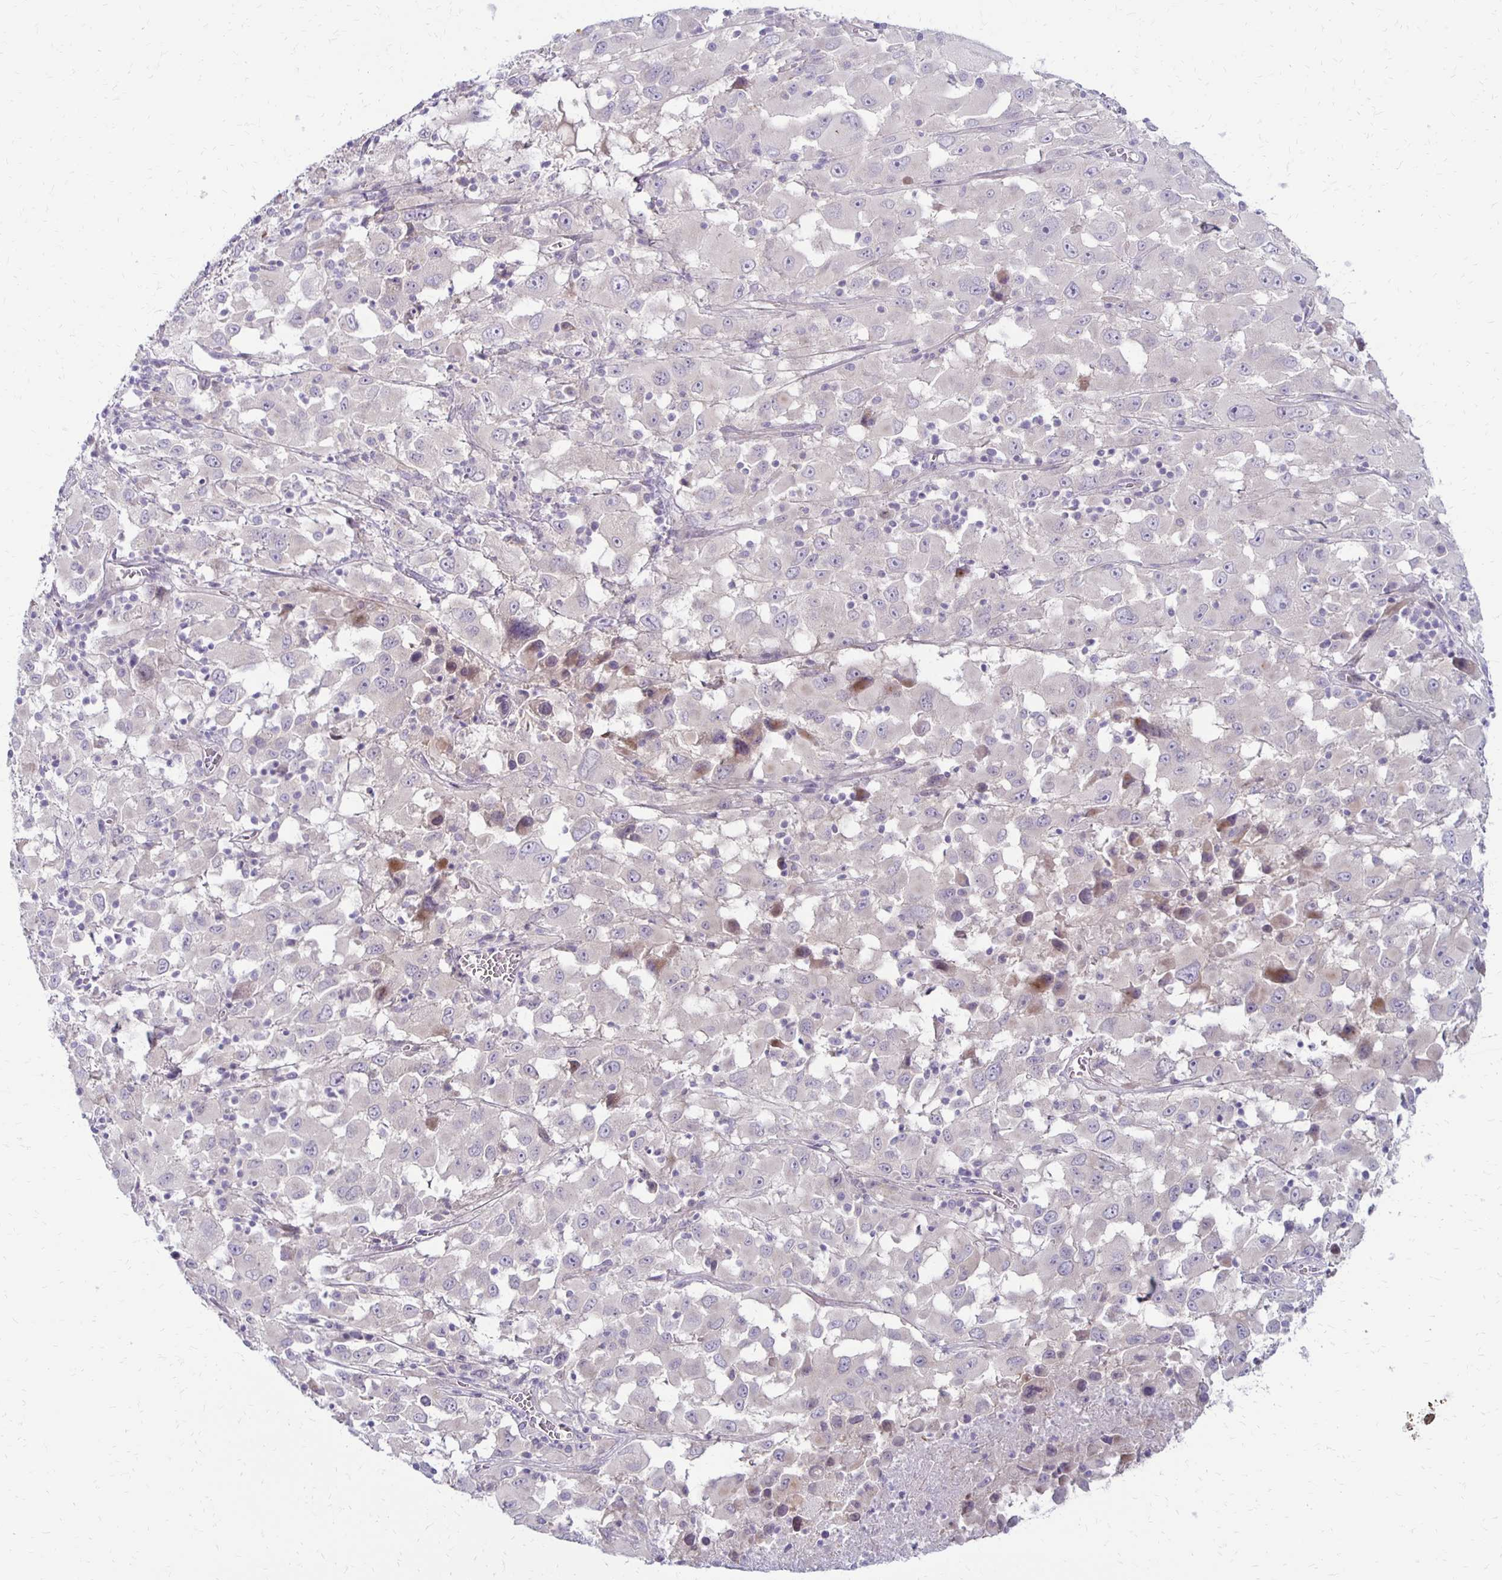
{"staining": {"intensity": "negative", "quantity": "none", "location": "none"}, "tissue": "melanoma", "cell_type": "Tumor cells", "image_type": "cancer", "snomed": [{"axis": "morphology", "description": "Malignant melanoma, Metastatic site"}, {"axis": "topography", "description": "Soft tissue"}], "caption": "A photomicrograph of human malignant melanoma (metastatic site) is negative for staining in tumor cells. (DAB immunohistochemistry (IHC) with hematoxylin counter stain).", "gene": "KATNBL1", "patient": {"sex": "male", "age": 50}}